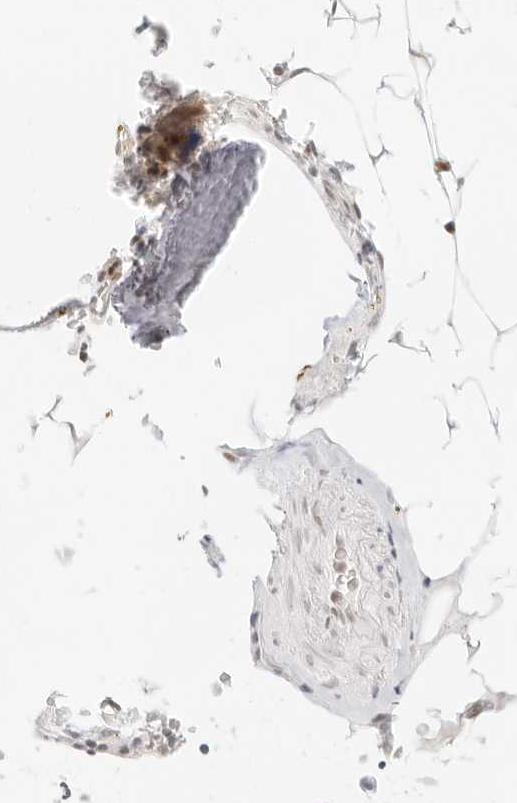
{"staining": {"intensity": "moderate", "quantity": "<25%", "location": "cytoplasmic/membranous"}, "tissue": "bone marrow", "cell_type": "Hematopoietic cells", "image_type": "normal", "snomed": [{"axis": "morphology", "description": "Normal tissue, NOS"}, {"axis": "topography", "description": "Bone marrow"}], "caption": "Immunohistochemistry of normal bone marrow shows low levels of moderate cytoplasmic/membranous positivity in approximately <25% of hematopoietic cells.", "gene": "GNAS", "patient": {"sex": "male", "age": 70}}